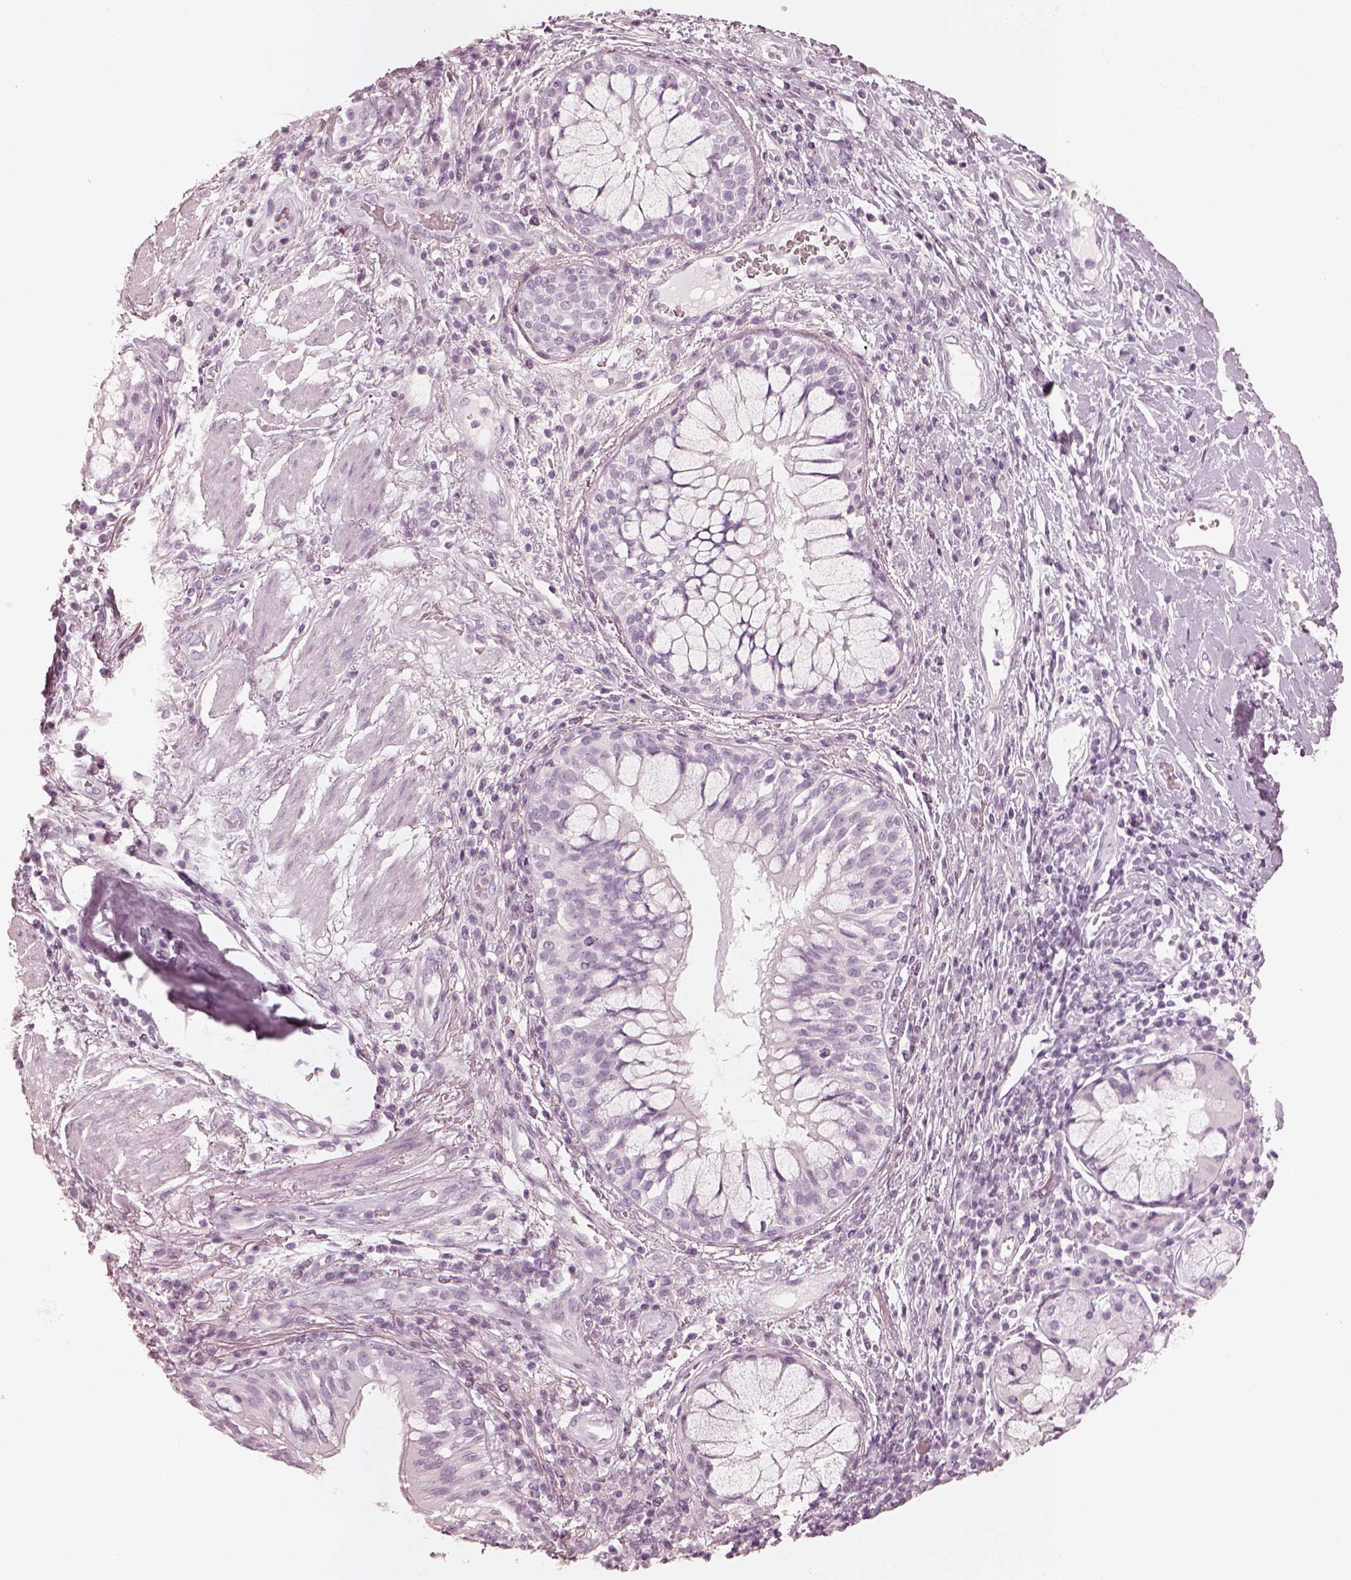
{"staining": {"intensity": "negative", "quantity": "none", "location": "none"}, "tissue": "lung cancer", "cell_type": "Tumor cells", "image_type": "cancer", "snomed": [{"axis": "morphology", "description": "Normal tissue, NOS"}, {"axis": "morphology", "description": "Squamous cell carcinoma, NOS"}, {"axis": "topography", "description": "Bronchus"}, {"axis": "topography", "description": "Lung"}], "caption": "Lung cancer (squamous cell carcinoma) stained for a protein using IHC reveals no staining tumor cells.", "gene": "KRT72", "patient": {"sex": "male", "age": 64}}